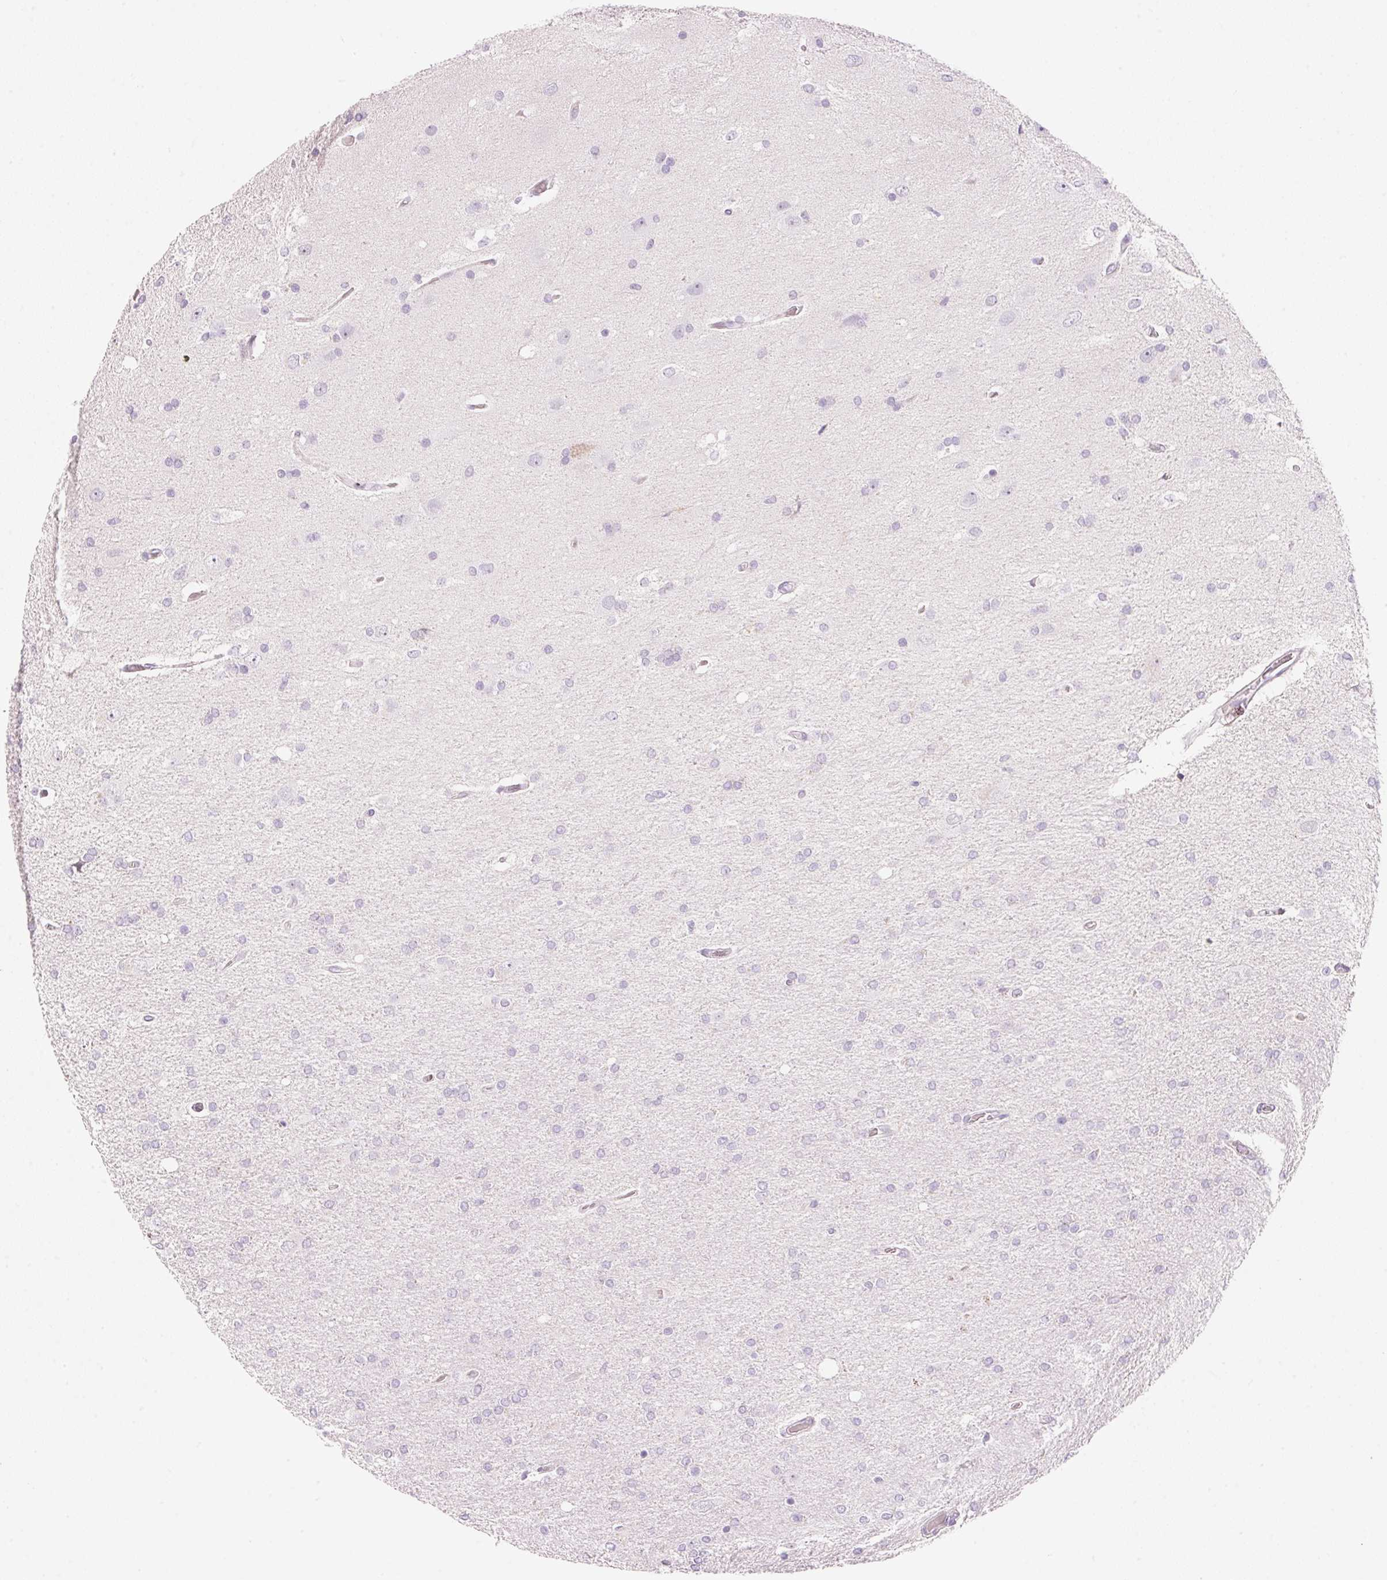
{"staining": {"intensity": "negative", "quantity": "none", "location": "none"}, "tissue": "glioma", "cell_type": "Tumor cells", "image_type": "cancer", "snomed": [{"axis": "morphology", "description": "Glioma, malignant, High grade"}, {"axis": "topography", "description": "Cerebral cortex"}], "caption": "Human glioma stained for a protein using IHC demonstrates no positivity in tumor cells.", "gene": "CYP11B1", "patient": {"sex": "male", "age": 70}}